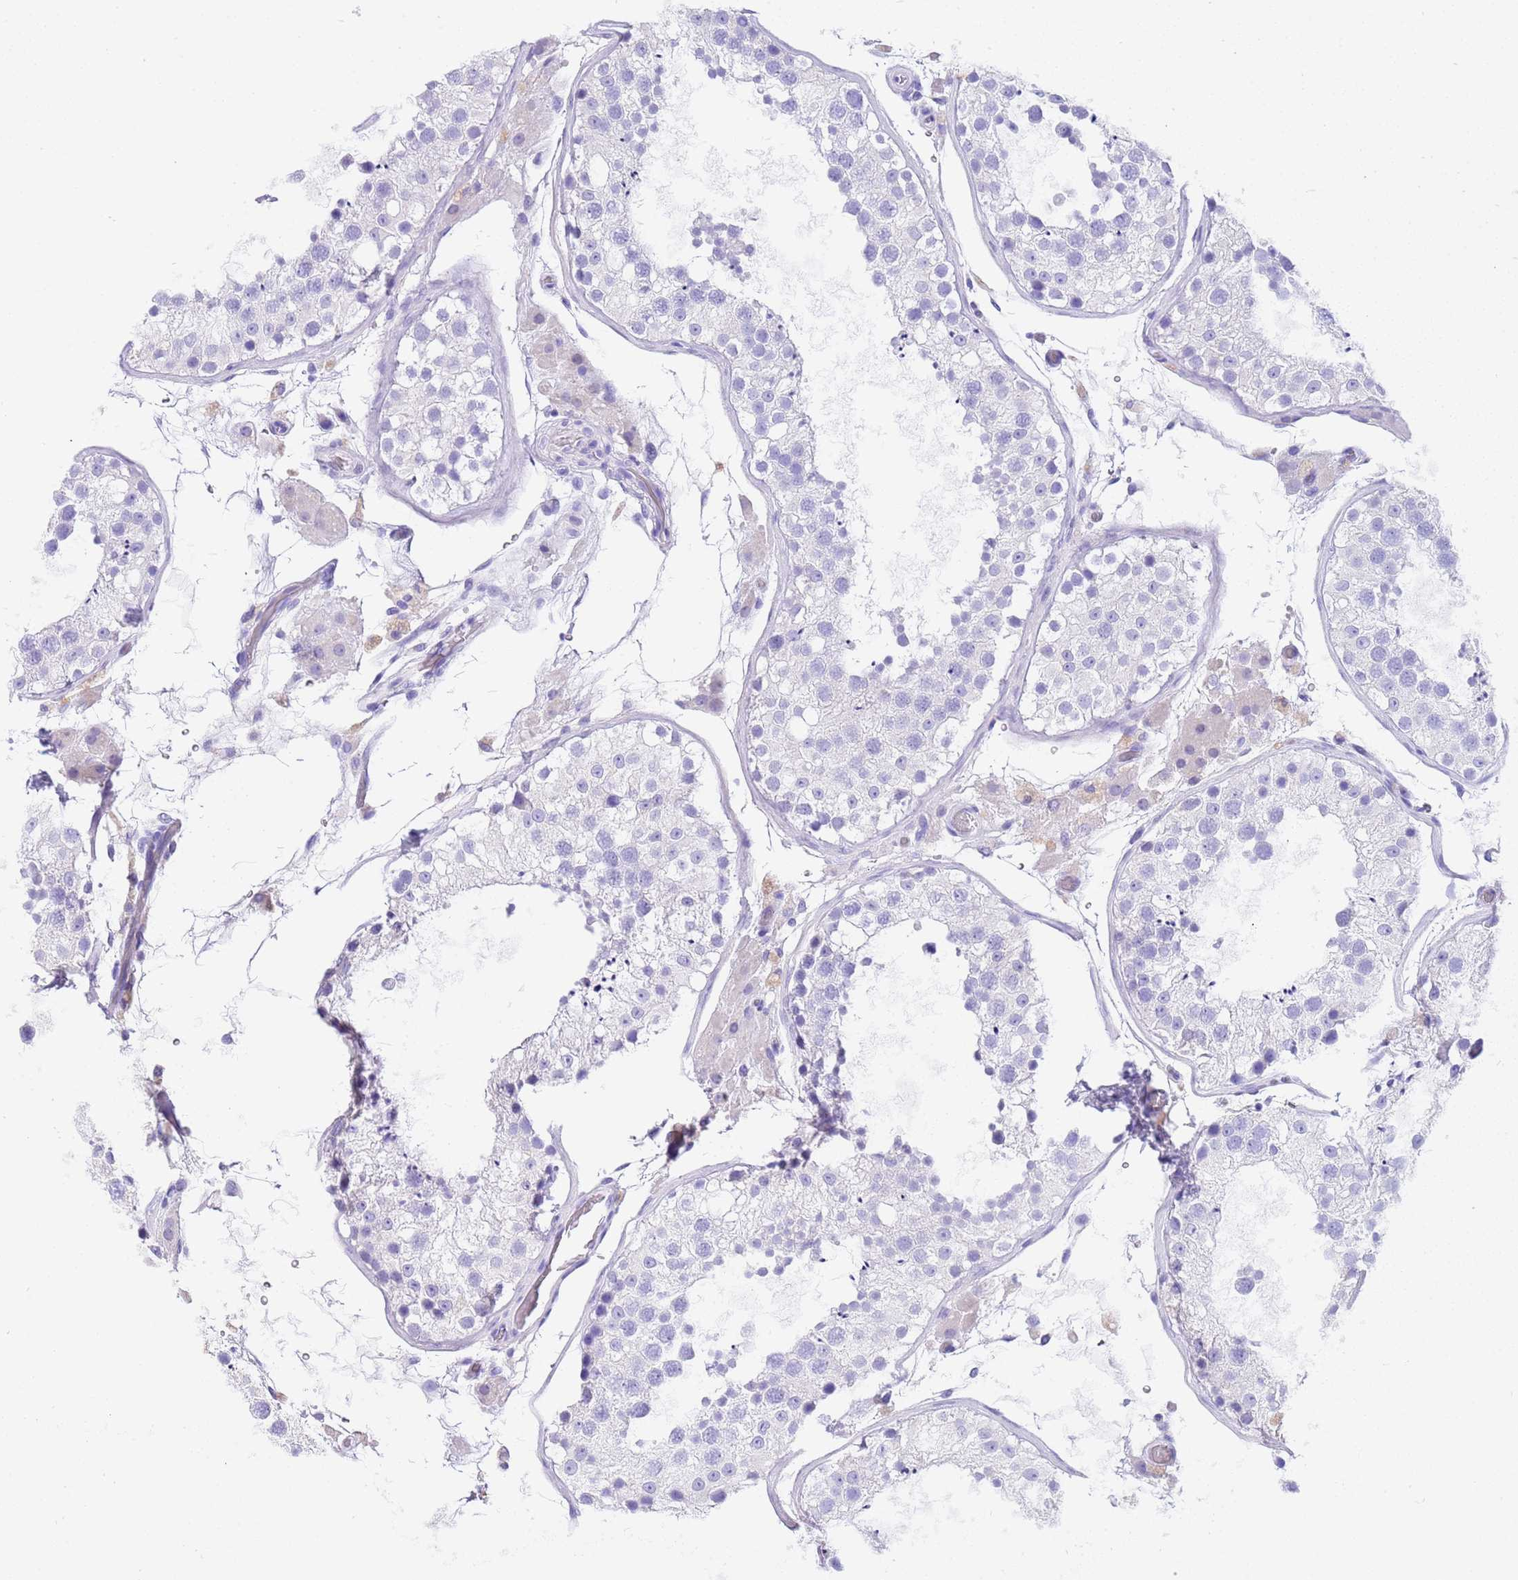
{"staining": {"intensity": "negative", "quantity": "none", "location": "none"}, "tissue": "testis", "cell_type": "Cells in seminiferous ducts", "image_type": "normal", "snomed": [{"axis": "morphology", "description": "Normal tissue, NOS"}, {"axis": "topography", "description": "Testis"}], "caption": "IHC histopathology image of benign testis: human testis stained with DAB (3,3'-diaminobenzidine) reveals no significant protein staining in cells in seminiferous ducts. (DAB (3,3'-diaminobenzidine) immunohistochemistry (IHC), high magnification).", "gene": "CPB1", "patient": {"sex": "male", "age": 26}}